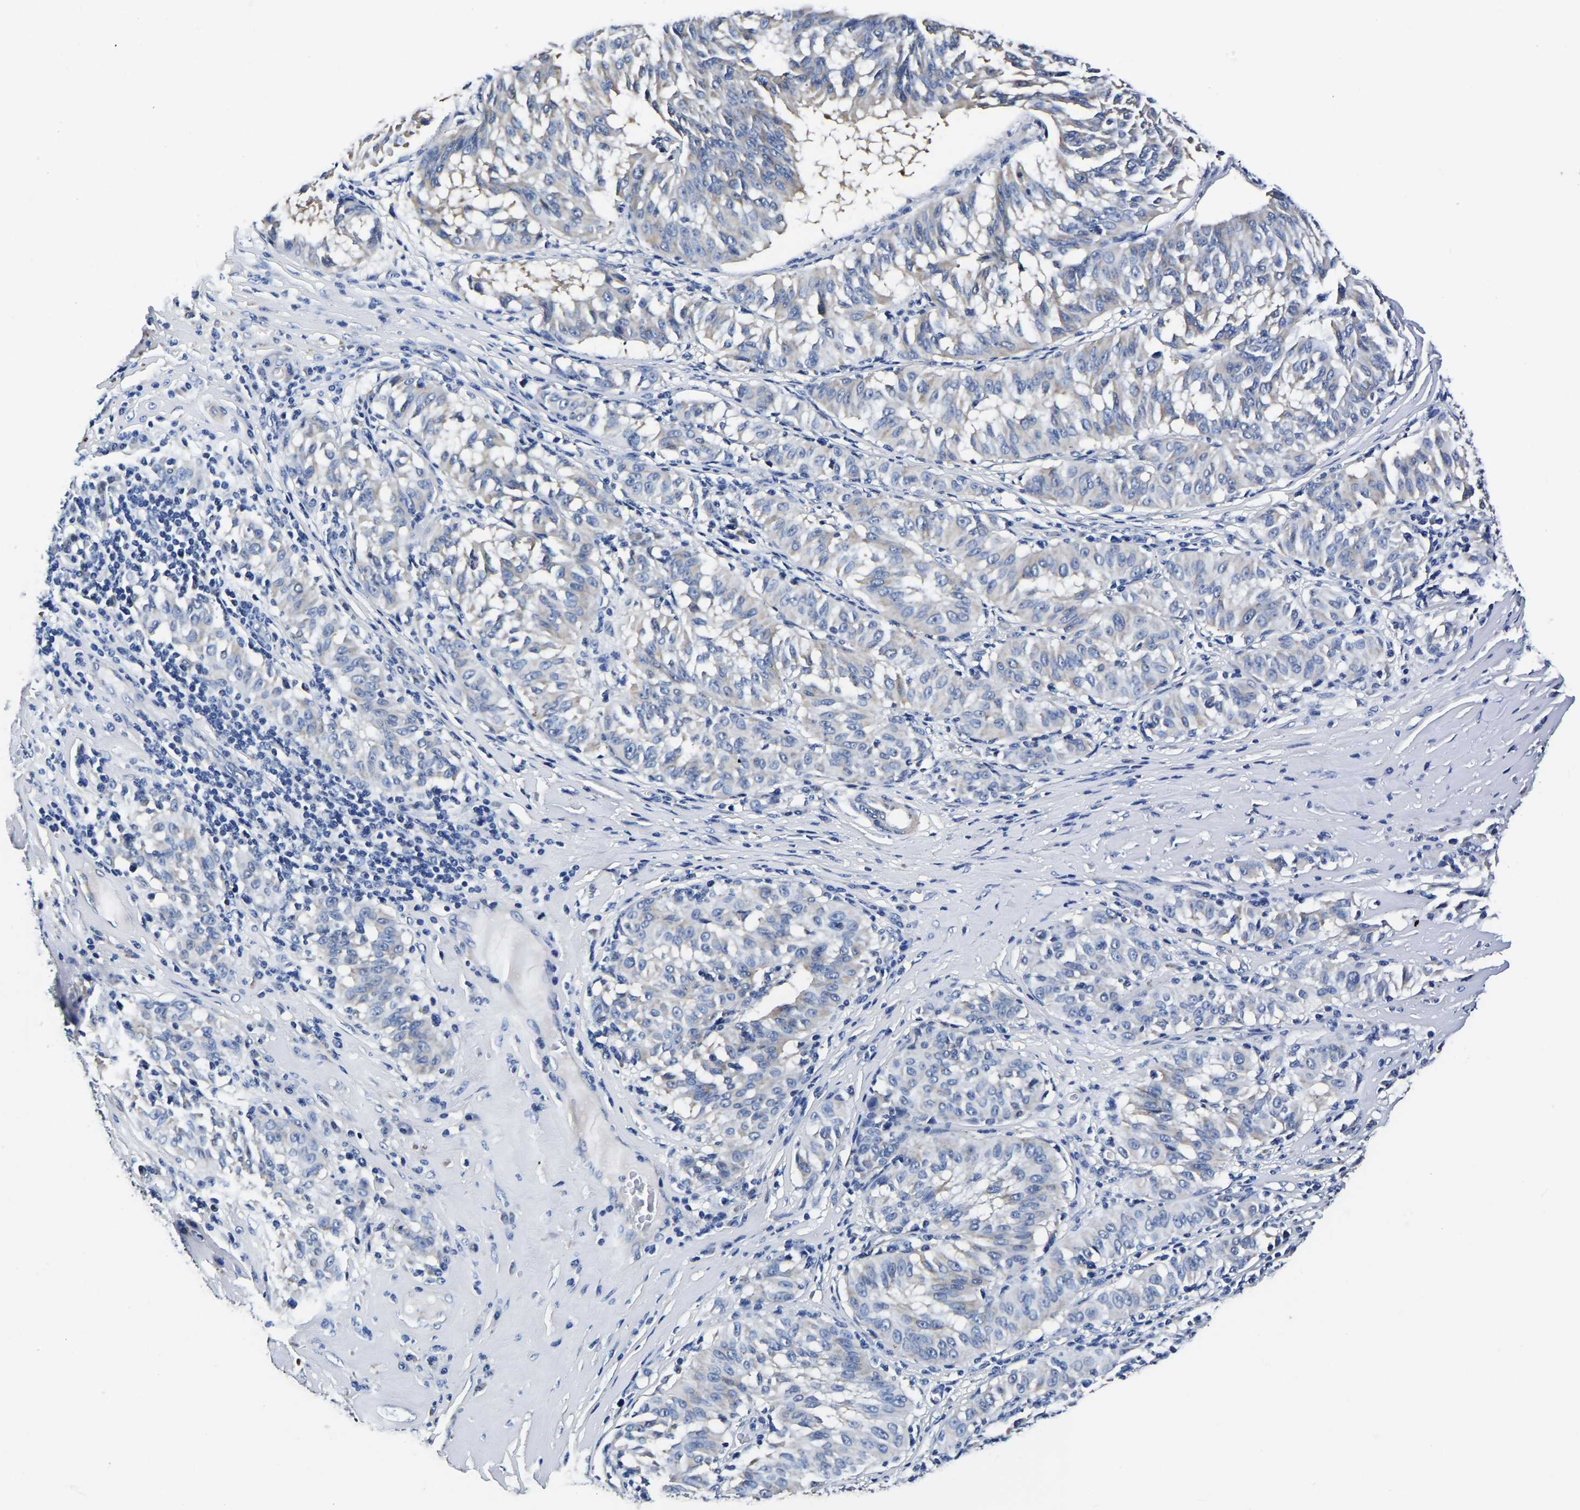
{"staining": {"intensity": "negative", "quantity": "none", "location": "none"}, "tissue": "melanoma", "cell_type": "Tumor cells", "image_type": "cancer", "snomed": [{"axis": "morphology", "description": "Malignant melanoma, NOS"}, {"axis": "topography", "description": "Skin"}], "caption": "An immunohistochemistry (IHC) photomicrograph of melanoma is shown. There is no staining in tumor cells of melanoma. (Immunohistochemistry, brightfield microscopy, high magnification).", "gene": "KCTD17", "patient": {"sex": "female", "age": 72}}